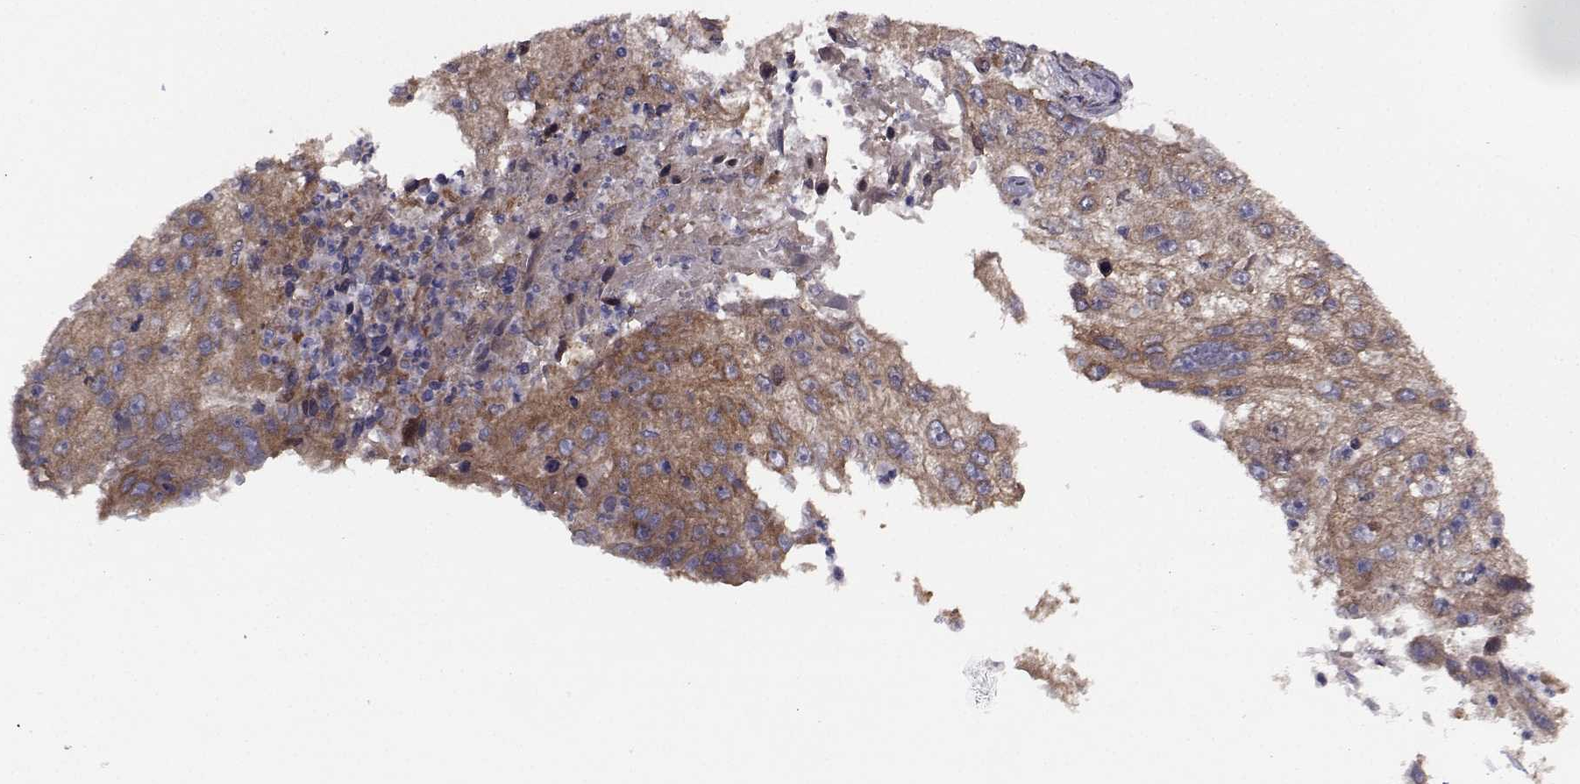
{"staining": {"intensity": "moderate", "quantity": "25%-75%", "location": "cytoplasmic/membranous"}, "tissue": "cervical cancer", "cell_type": "Tumor cells", "image_type": "cancer", "snomed": [{"axis": "morphology", "description": "Squamous cell carcinoma, NOS"}, {"axis": "topography", "description": "Cervix"}], "caption": "Human cervical squamous cell carcinoma stained with a protein marker exhibits moderate staining in tumor cells.", "gene": "TRIP10", "patient": {"sex": "female", "age": 36}}